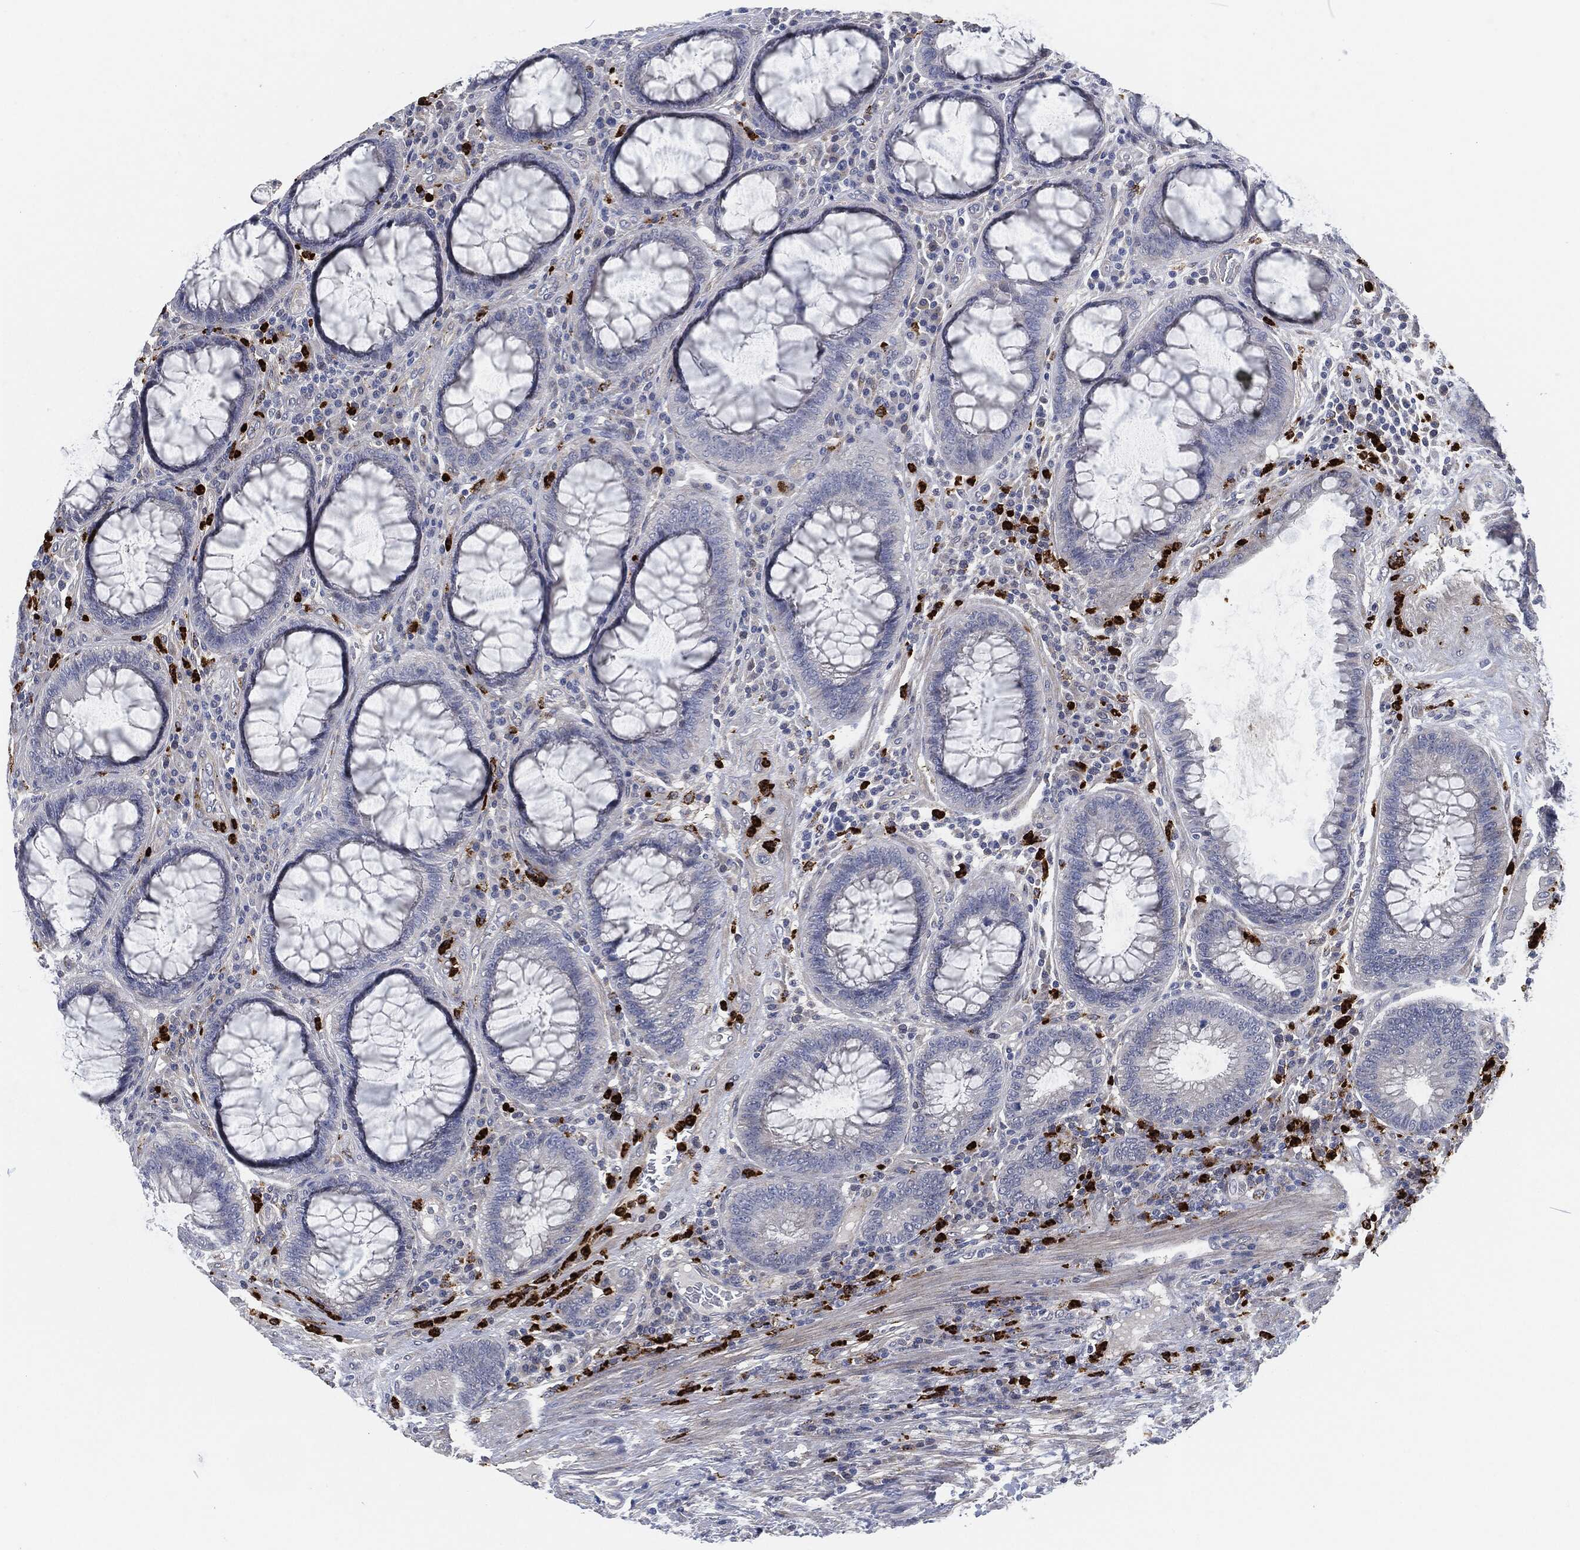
{"staining": {"intensity": "negative", "quantity": "none", "location": "none"}, "tissue": "colorectal cancer", "cell_type": "Tumor cells", "image_type": "cancer", "snomed": [{"axis": "morphology", "description": "Adenocarcinoma, NOS"}, {"axis": "topography", "description": "Colon"}], "caption": "Colorectal adenocarcinoma stained for a protein using IHC exhibits no staining tumor cells.", "gene": "MPO", "patient": {"sex": "female", "age": 67}}